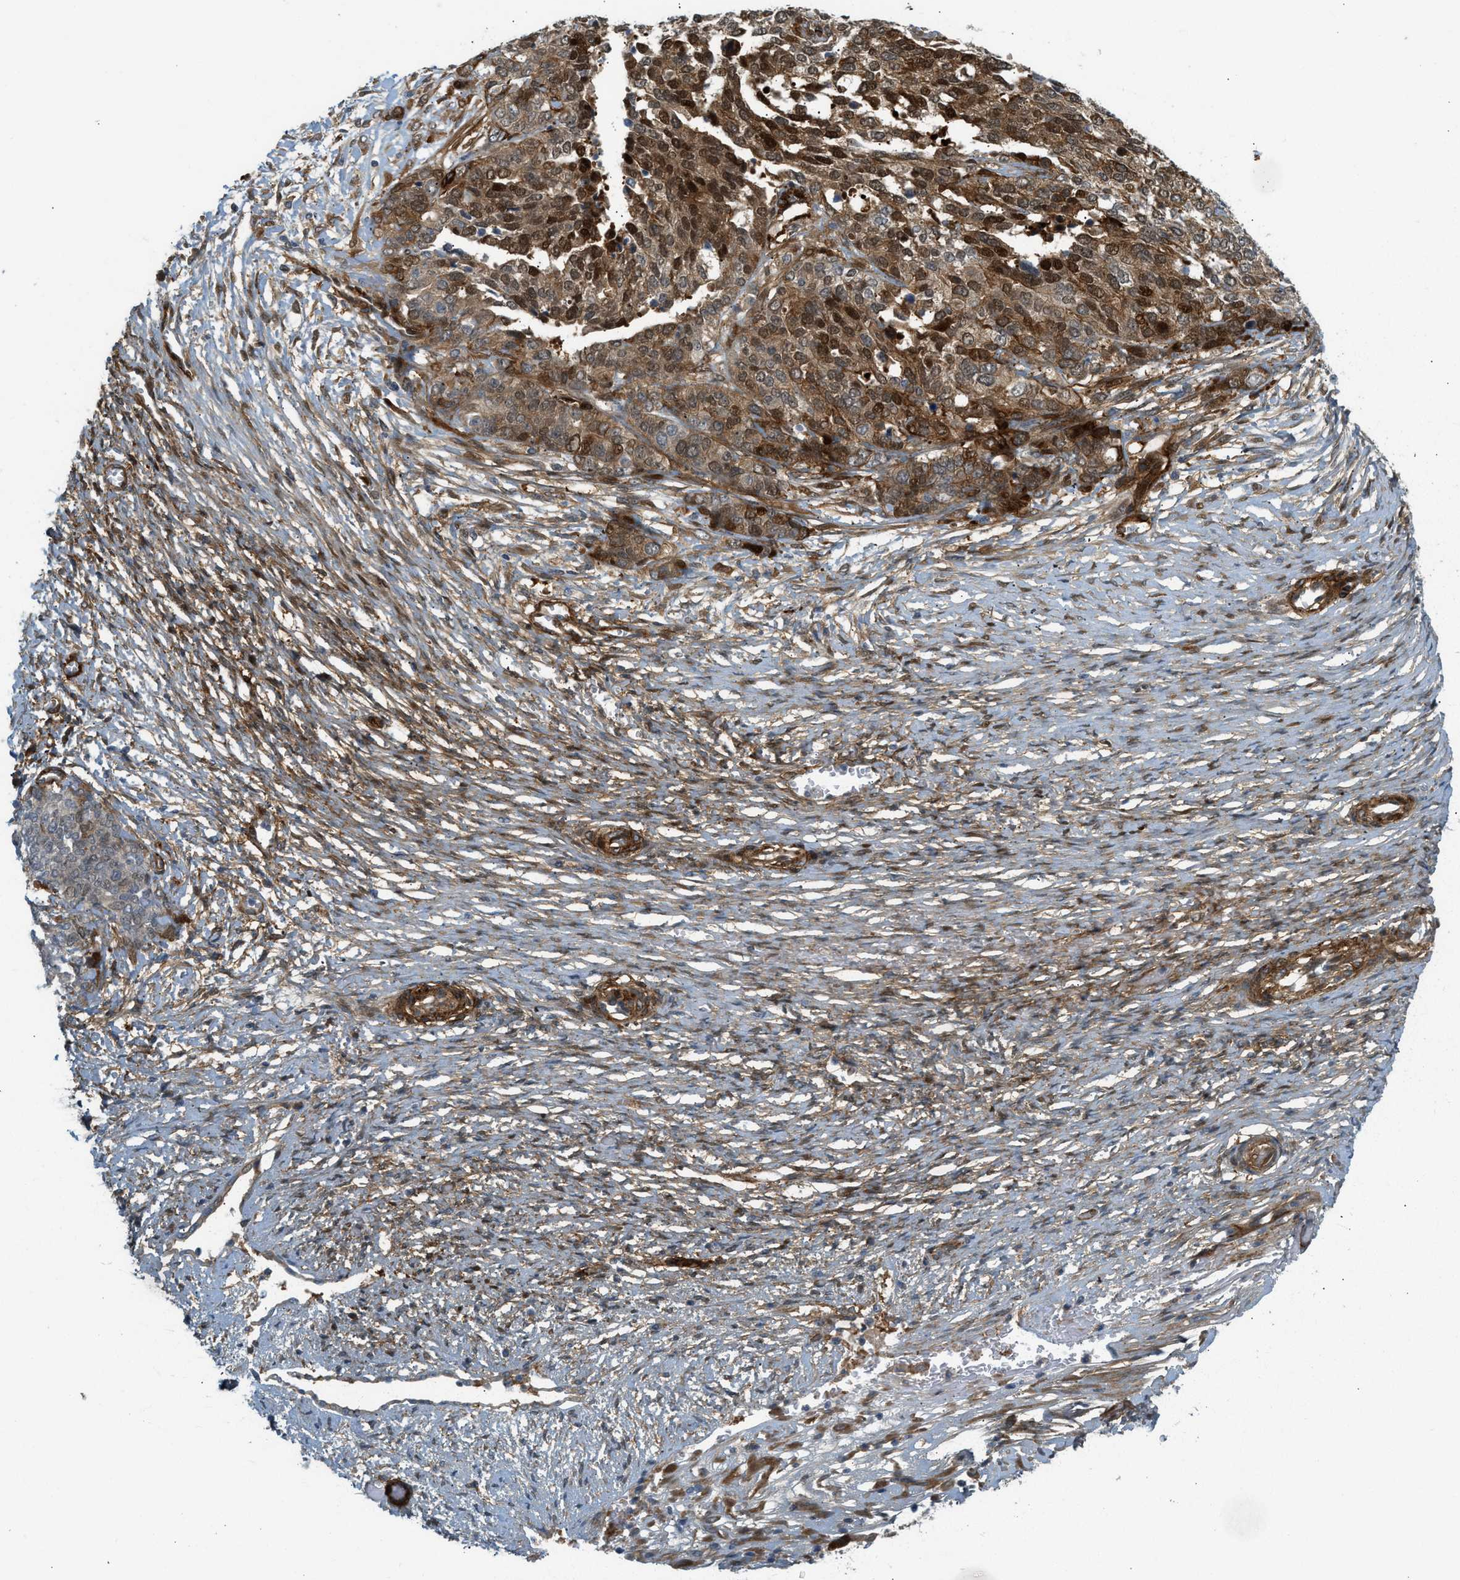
{"staining": {"intensity": "moderate", "quantity": ">75%", "location": "cytoplasmic/membranous,nuclear"}, "tissue": "ovarian cancer", "cell_type": "Tumor cells", "image_type": "cancer", "snomed": [{"axis": "morphology", "description": "Cystadenocarcinoma, serous, NOS"}, {"axis": "topography", "description": "Ovary"}], "caption": "Tumor cells exhibit medium levels of moderate cytoplasmic/membranous and nuclear staining in about >75% of cells in human ovarian cancer.", "gene": "EDNRA", "patient": {"sex": "female", "age": 44}}